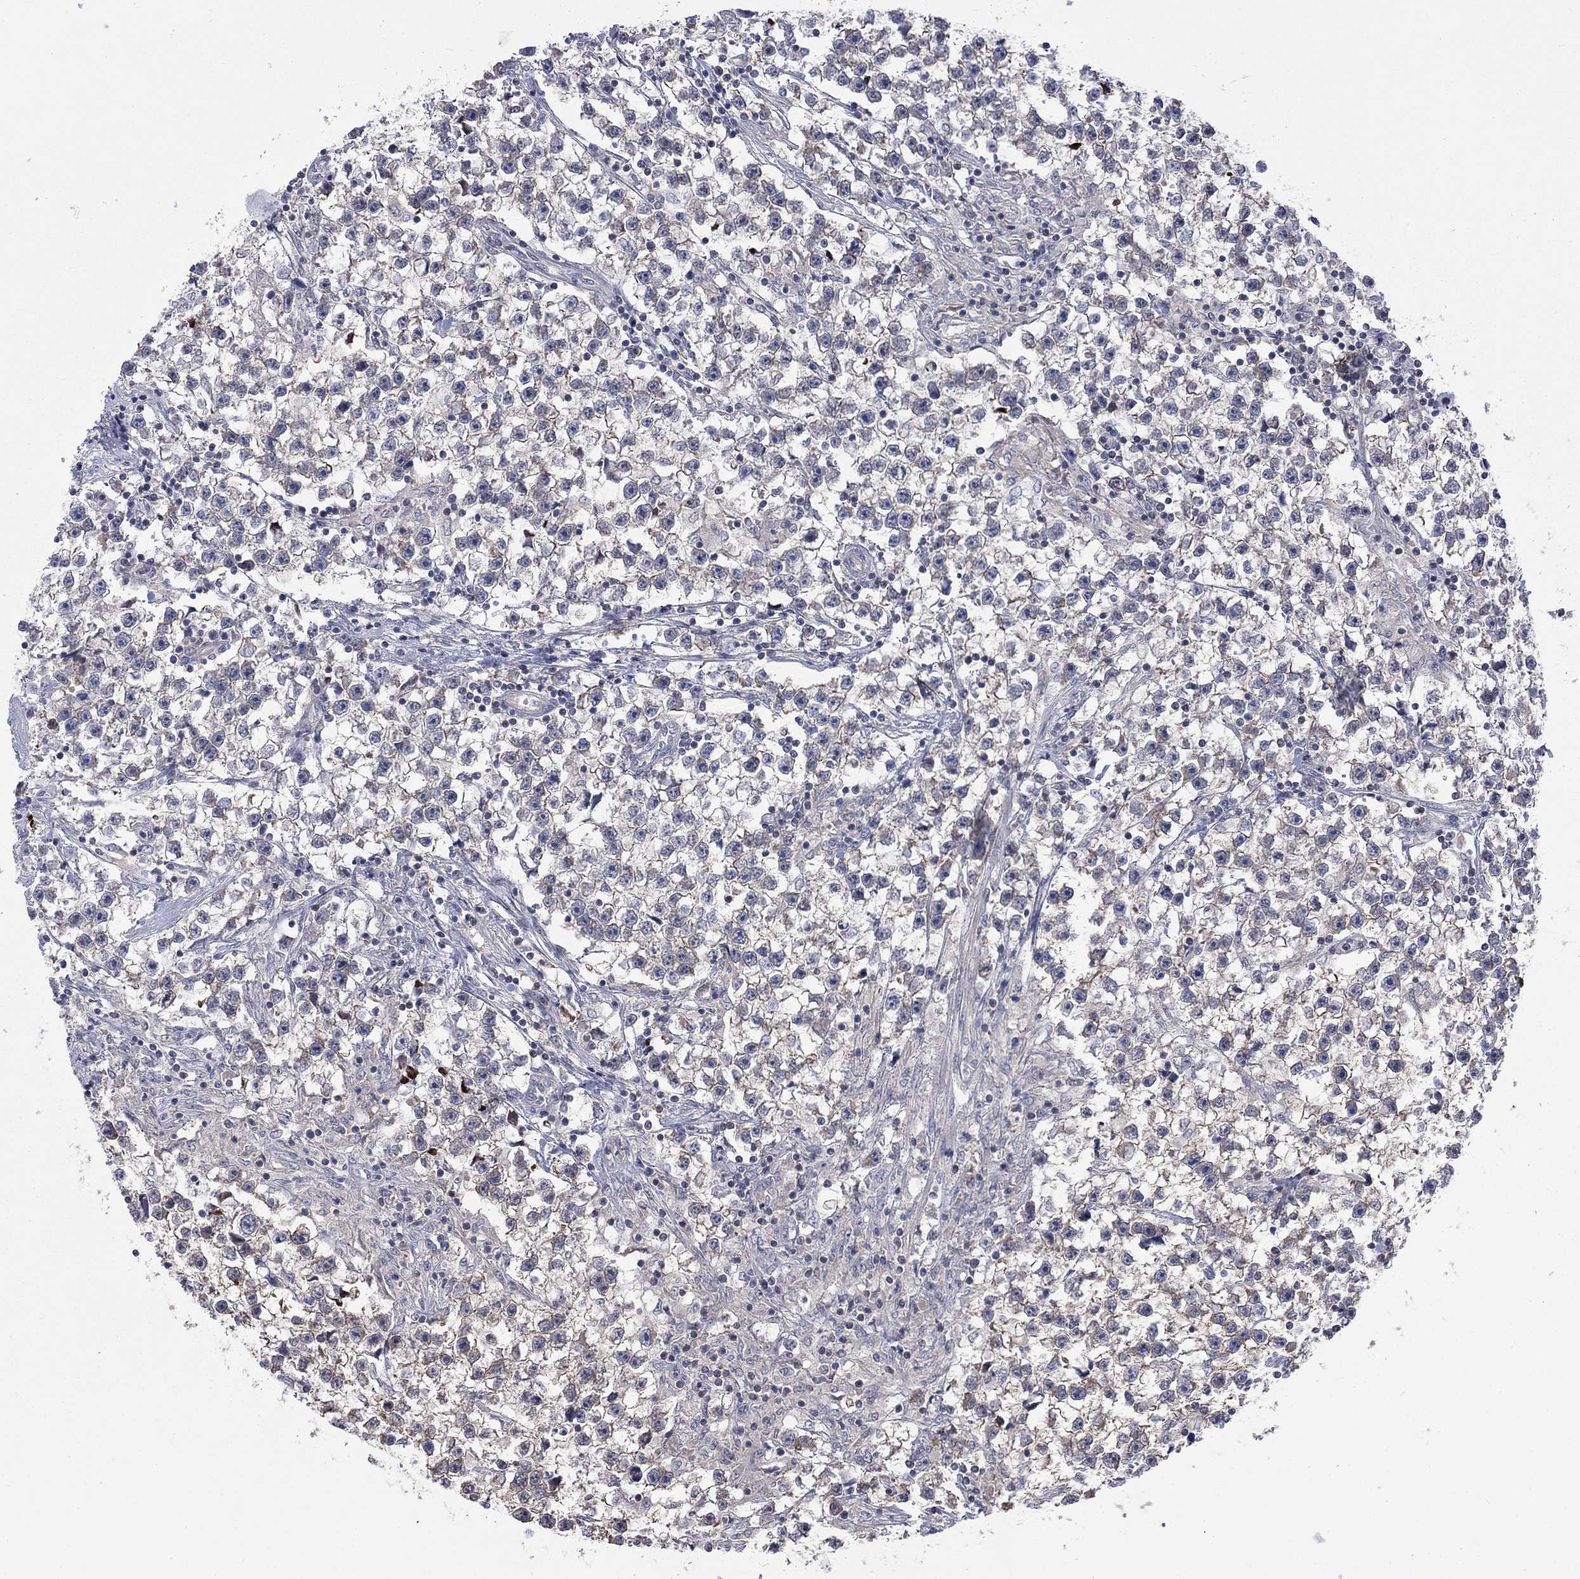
{"staining": {"intensity": "negative", "quantity": "none", "location": "none"}, "tissue": "testis cancer", "cell_type": "Tumor cells", "image_type": "cancer", "snomed": [{"axis": "morphology", "description": "Seminoma, NOS"}, {"axis": "topography", "description": "Testis"}], "caption": "This is a histopathology image of IHC staining of seminoma (testis), which shows no expression in tumor cells.", "gene": "PDZD2", "patient": {"sex": "male", "age": 59}}